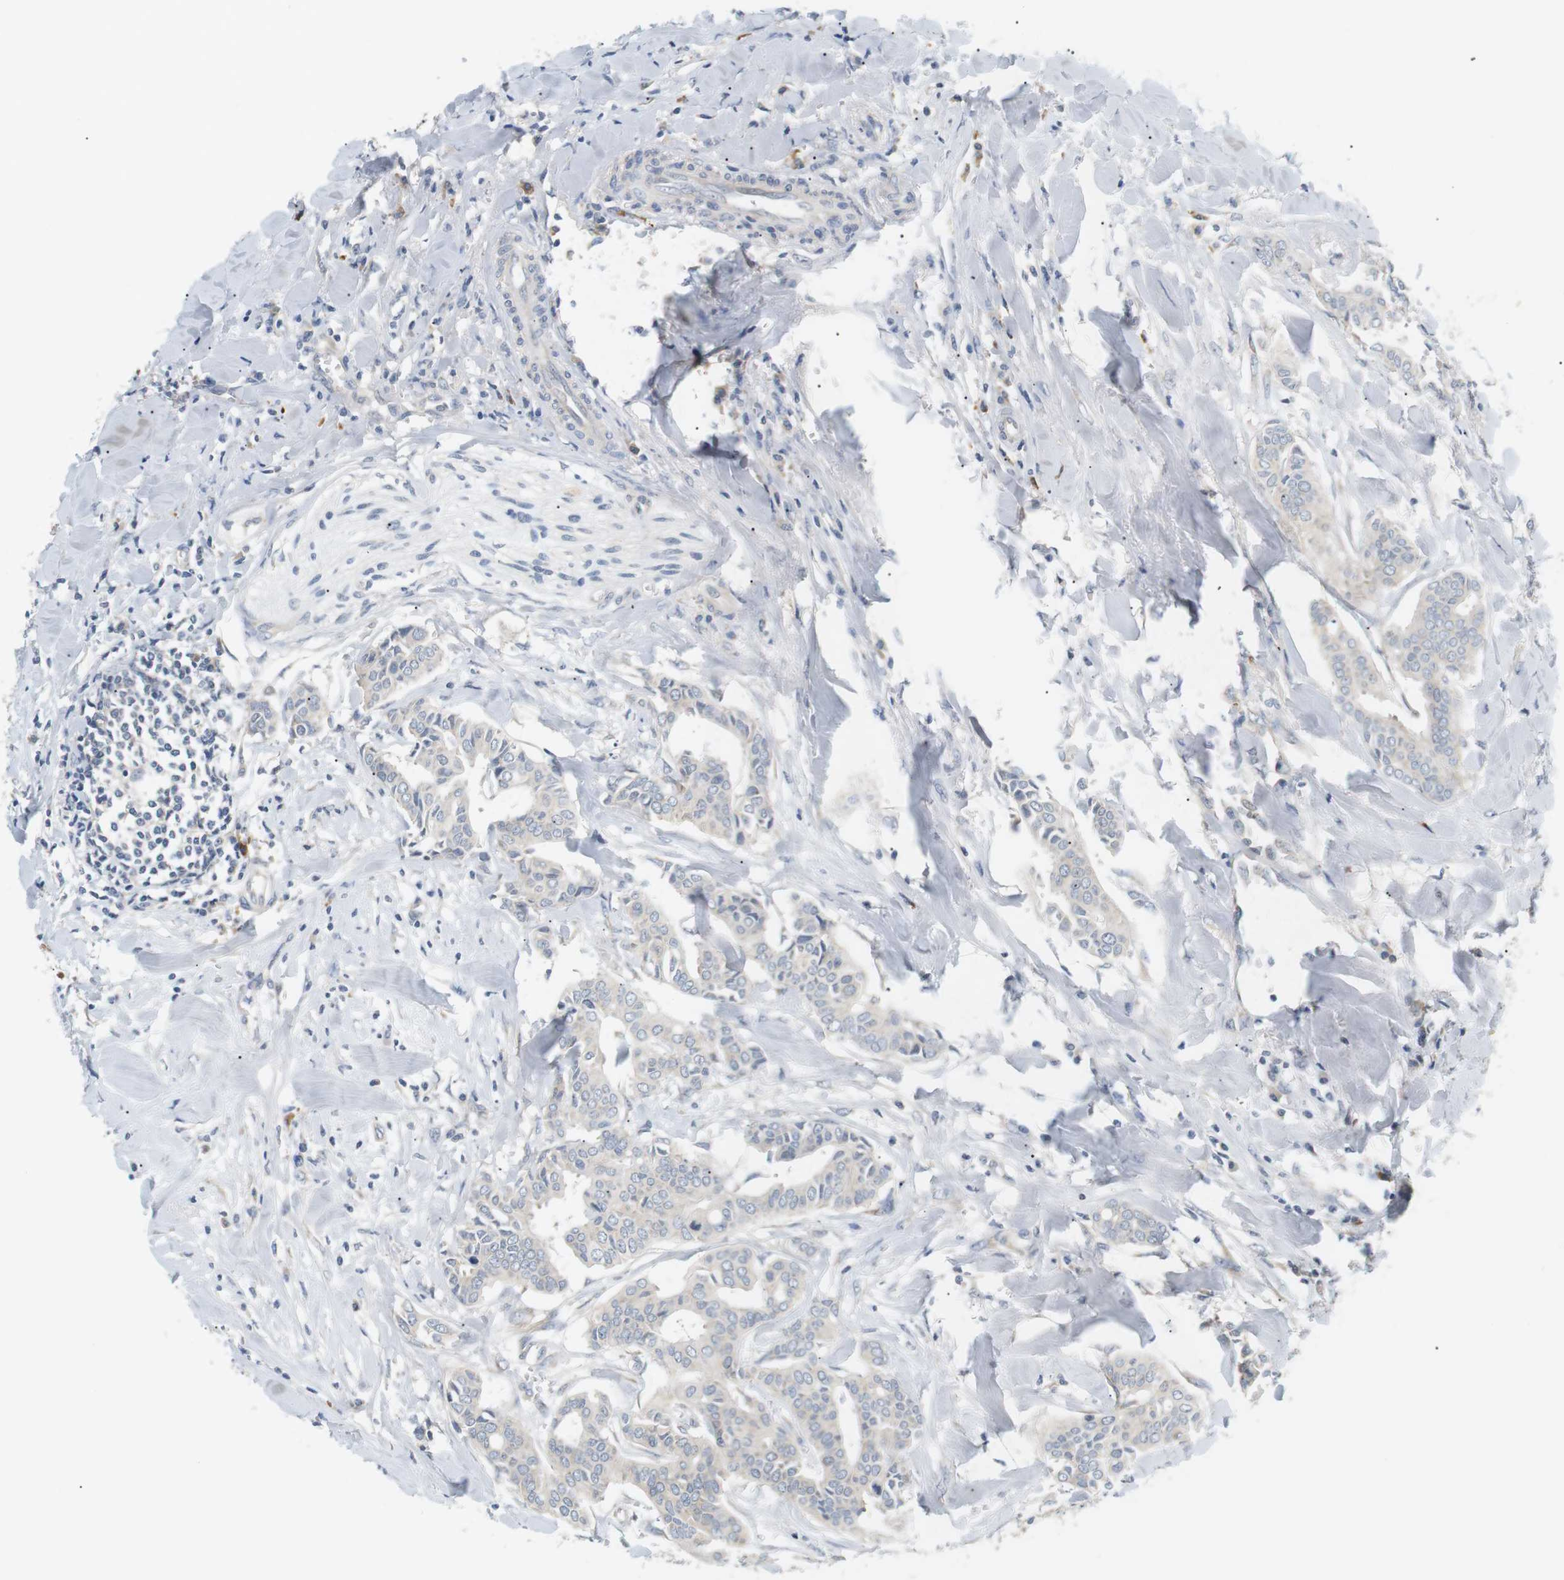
{"staining": {"intensity": "negative", "quantity": "none", "location": "none"}, "tissue": "head and neck cancer", "cell_type": "Tumor cells", "image_type": "cancer", "snomed": [{"axis": "morphology", "description": "Adenocarcinoma, NOS"}, {"axis": "topography", "description": "Salivary gland"}, {"axis": "topography", "description": "Head-Neck"}], "caption": "There is no significant positivity in tumor cells of adenocarcinoma (head and neck).", "gene": "EVA1C", "patient": {"sex": "female", "age": 59}}